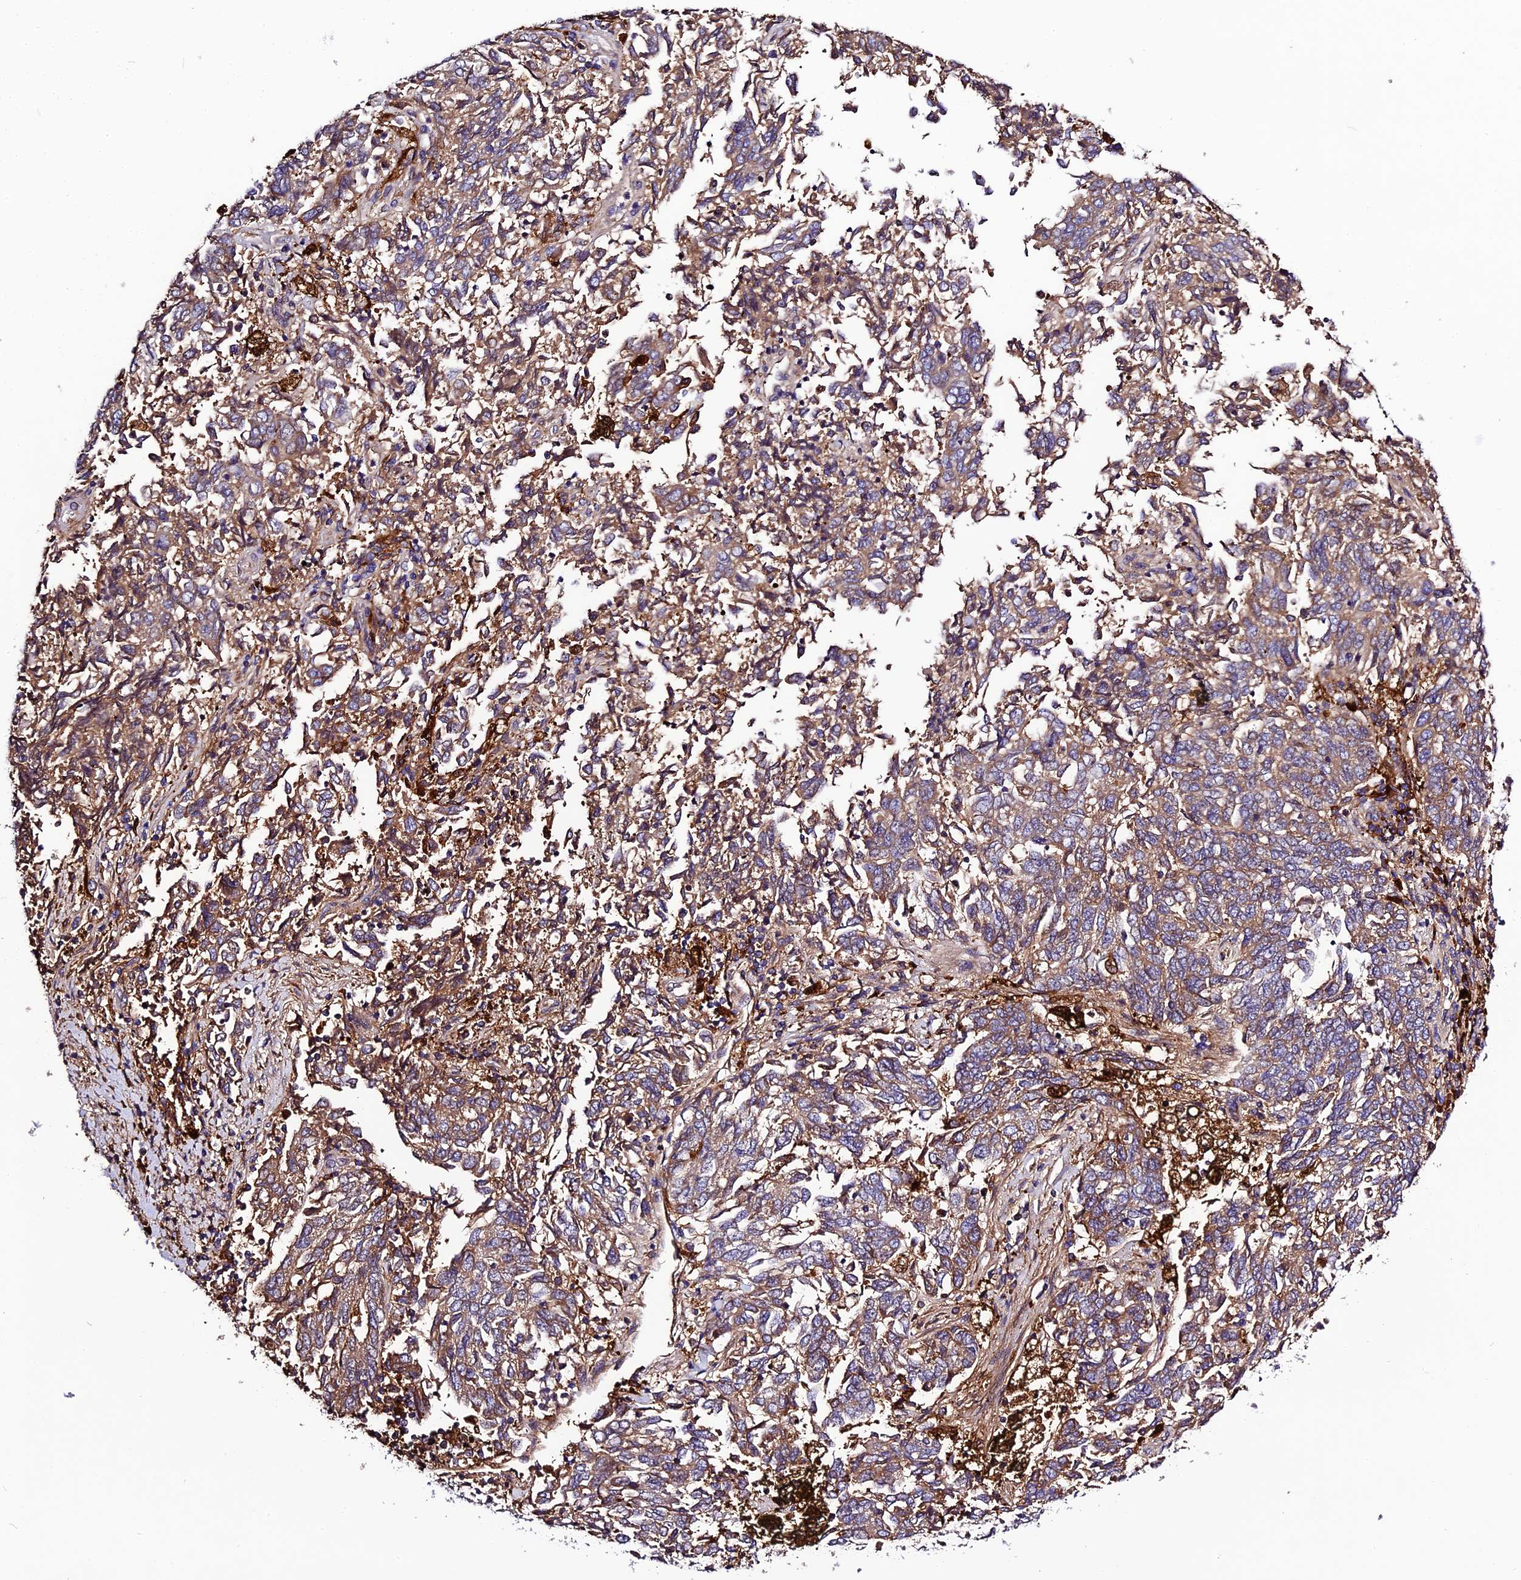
{"staining": {"intensity": "weak", "quantity": "25%-75%", "location": "cytoplasmic/membranous"}, "tissue": "endometrial cancer", "cell_type": "Tumor cells", "image_type": "cancer", "snomed": [{"axis": "morphology", "description": "Adenocarcinoma, NOS"}, {"axis": "topography", "description": "Endometrium"}], "caption": "Immunohistochemical staining of endometrial cancer (adenocarcinoma) demonstrates low levels of weak cytoplasmic/membranous protein expression in about 25%-75% of tumor cells.", "gene": "CILP2", "patient": {"sex": "female", "age": 80}}